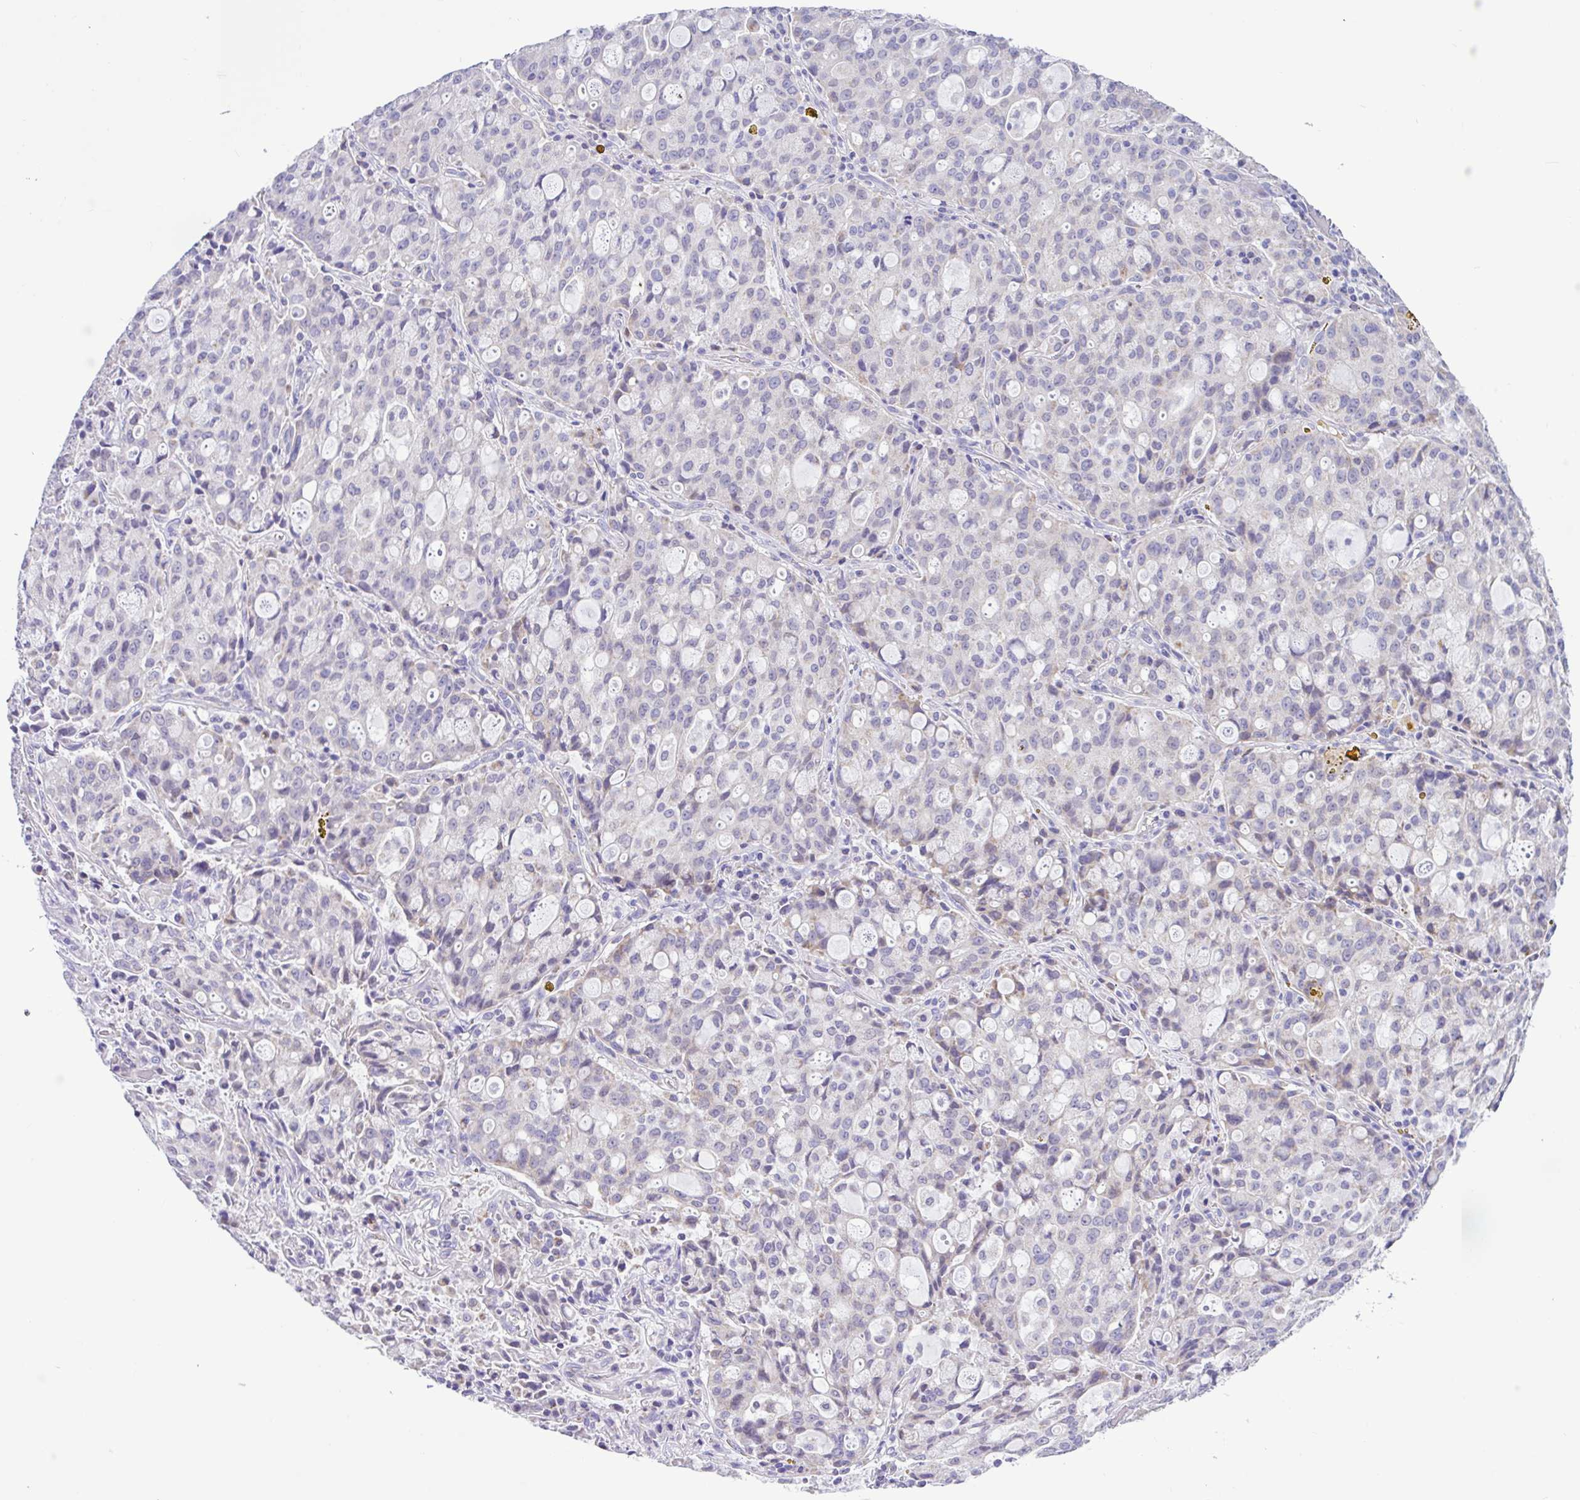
{"staining": {"intensity": "negative", "quantity": "none", "location": "none"}, "tissue": "lung cancer", "cell_type": "Tumor cells", "image_type": "cancer", "snomed": [{"axis": "morphology", "description": "Adenocarcinoma, NOS"}, {"axis": "topography", "description": "Lung"}], "caption": "Lung cancer (adenocarcinoma) stained for a protein using immunohistochemistry reveals no positivity tumor cells.", "gene": "NDUFS2", "patient": {"sex": "female", "age": 44}}